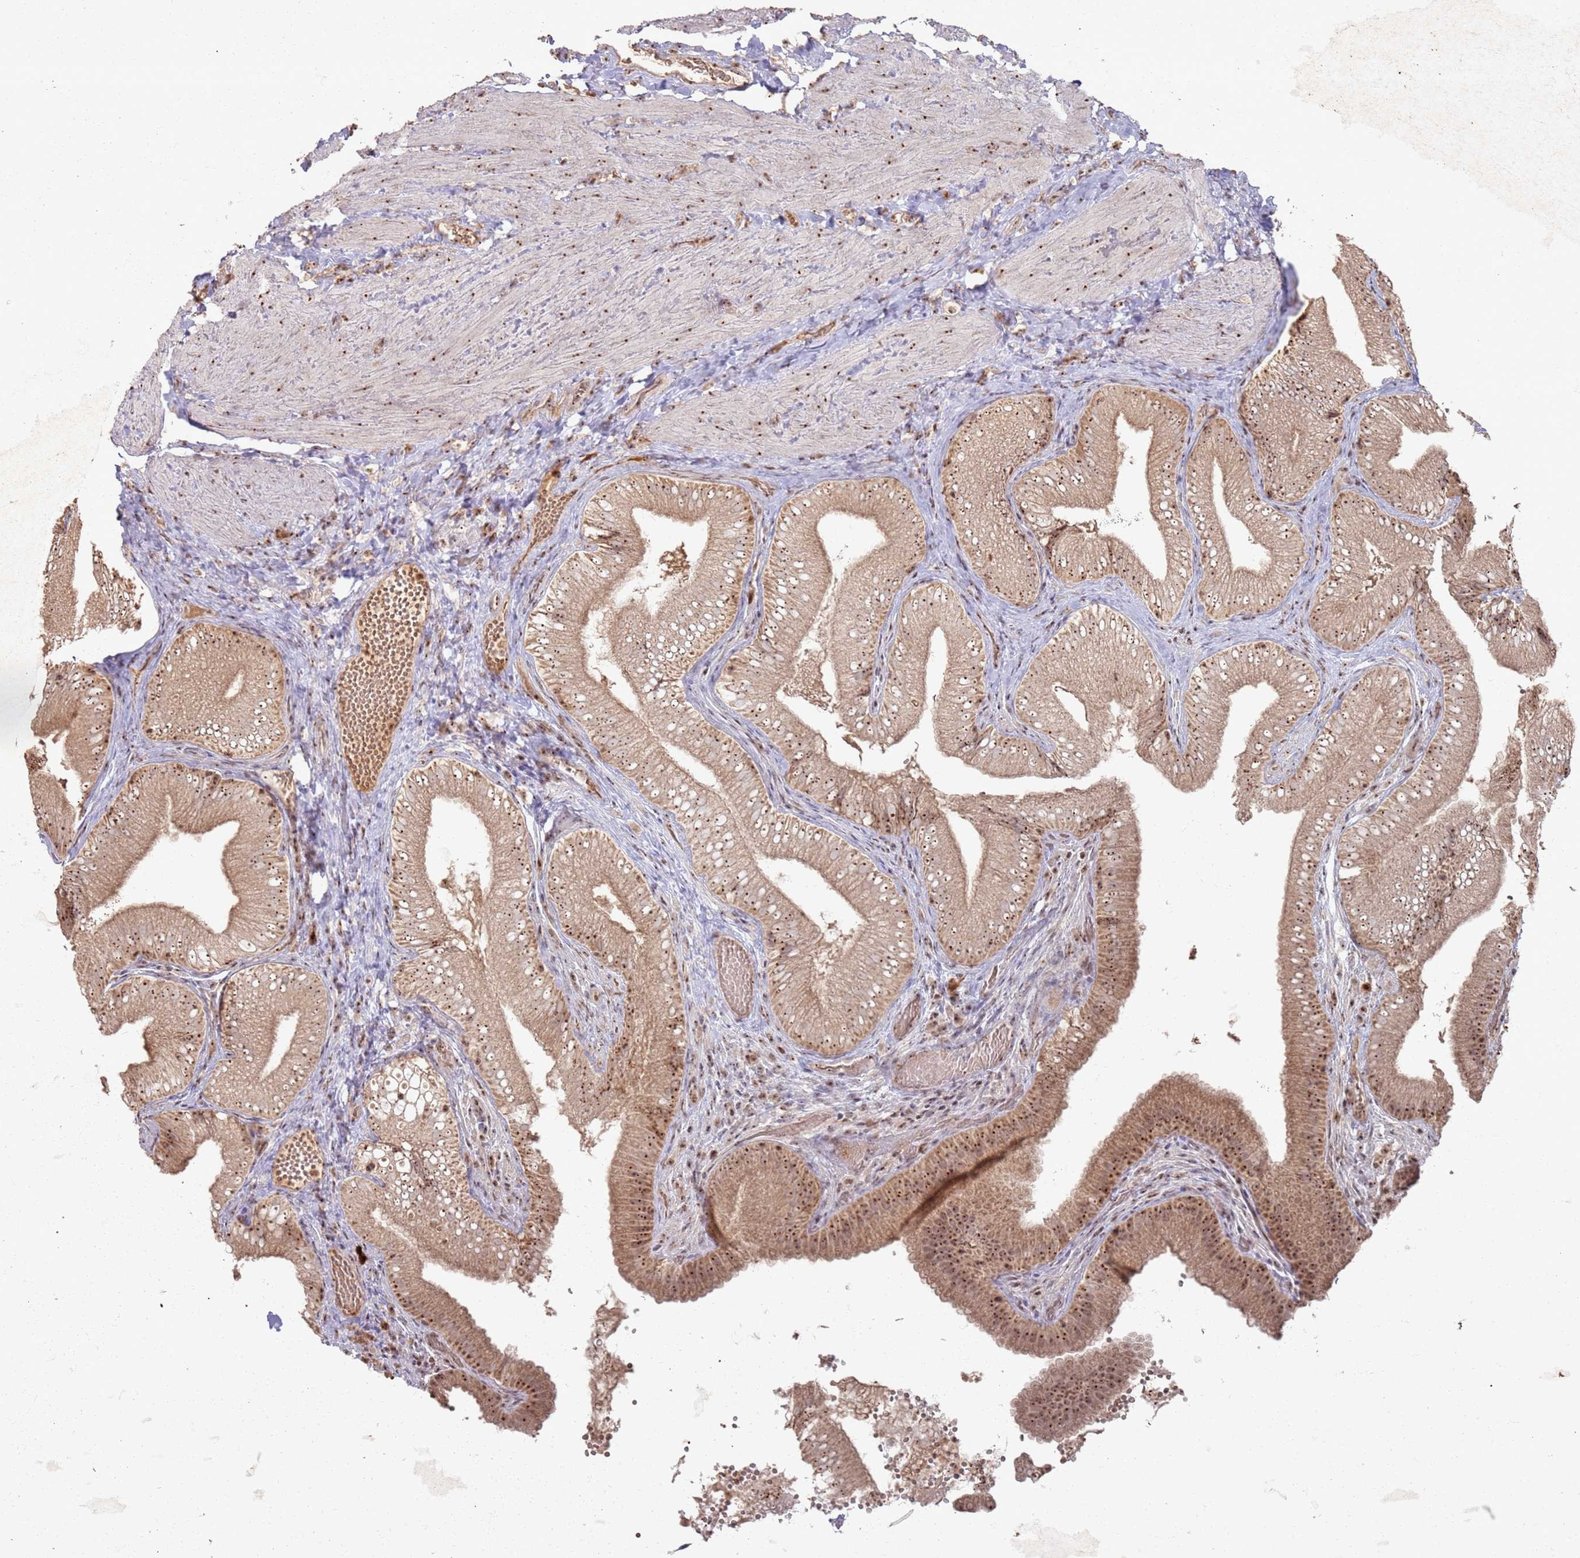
{"staining": {"intensity": "moderate", "quantity": ">75%", "location": "cytoplasmic/membranous,nuclear"}, "tissue": "gallbladder", "cell_type": "Glandular cells", "image_type": "normal", "snomed": [{"axis": "morphology", "description": "Normal tissue, NOS"}, {"axis": "topography", "description": "Gallbladder"}], "caption": "IHC (DAB (3,3'-diaminobenzidine)) staining of benign gallbladder reveals moderate cytoplasmic/membranous,nuclear protein staining in about >75% of glandular cells. (Stains: DAB (3,3'-diaminobenzidine) in brown, nuclei in blue, Microscopy: brightfield microscopy at high magnification).", "gene": "UTP11", "patient": {"sex": "female", "age": 30}}